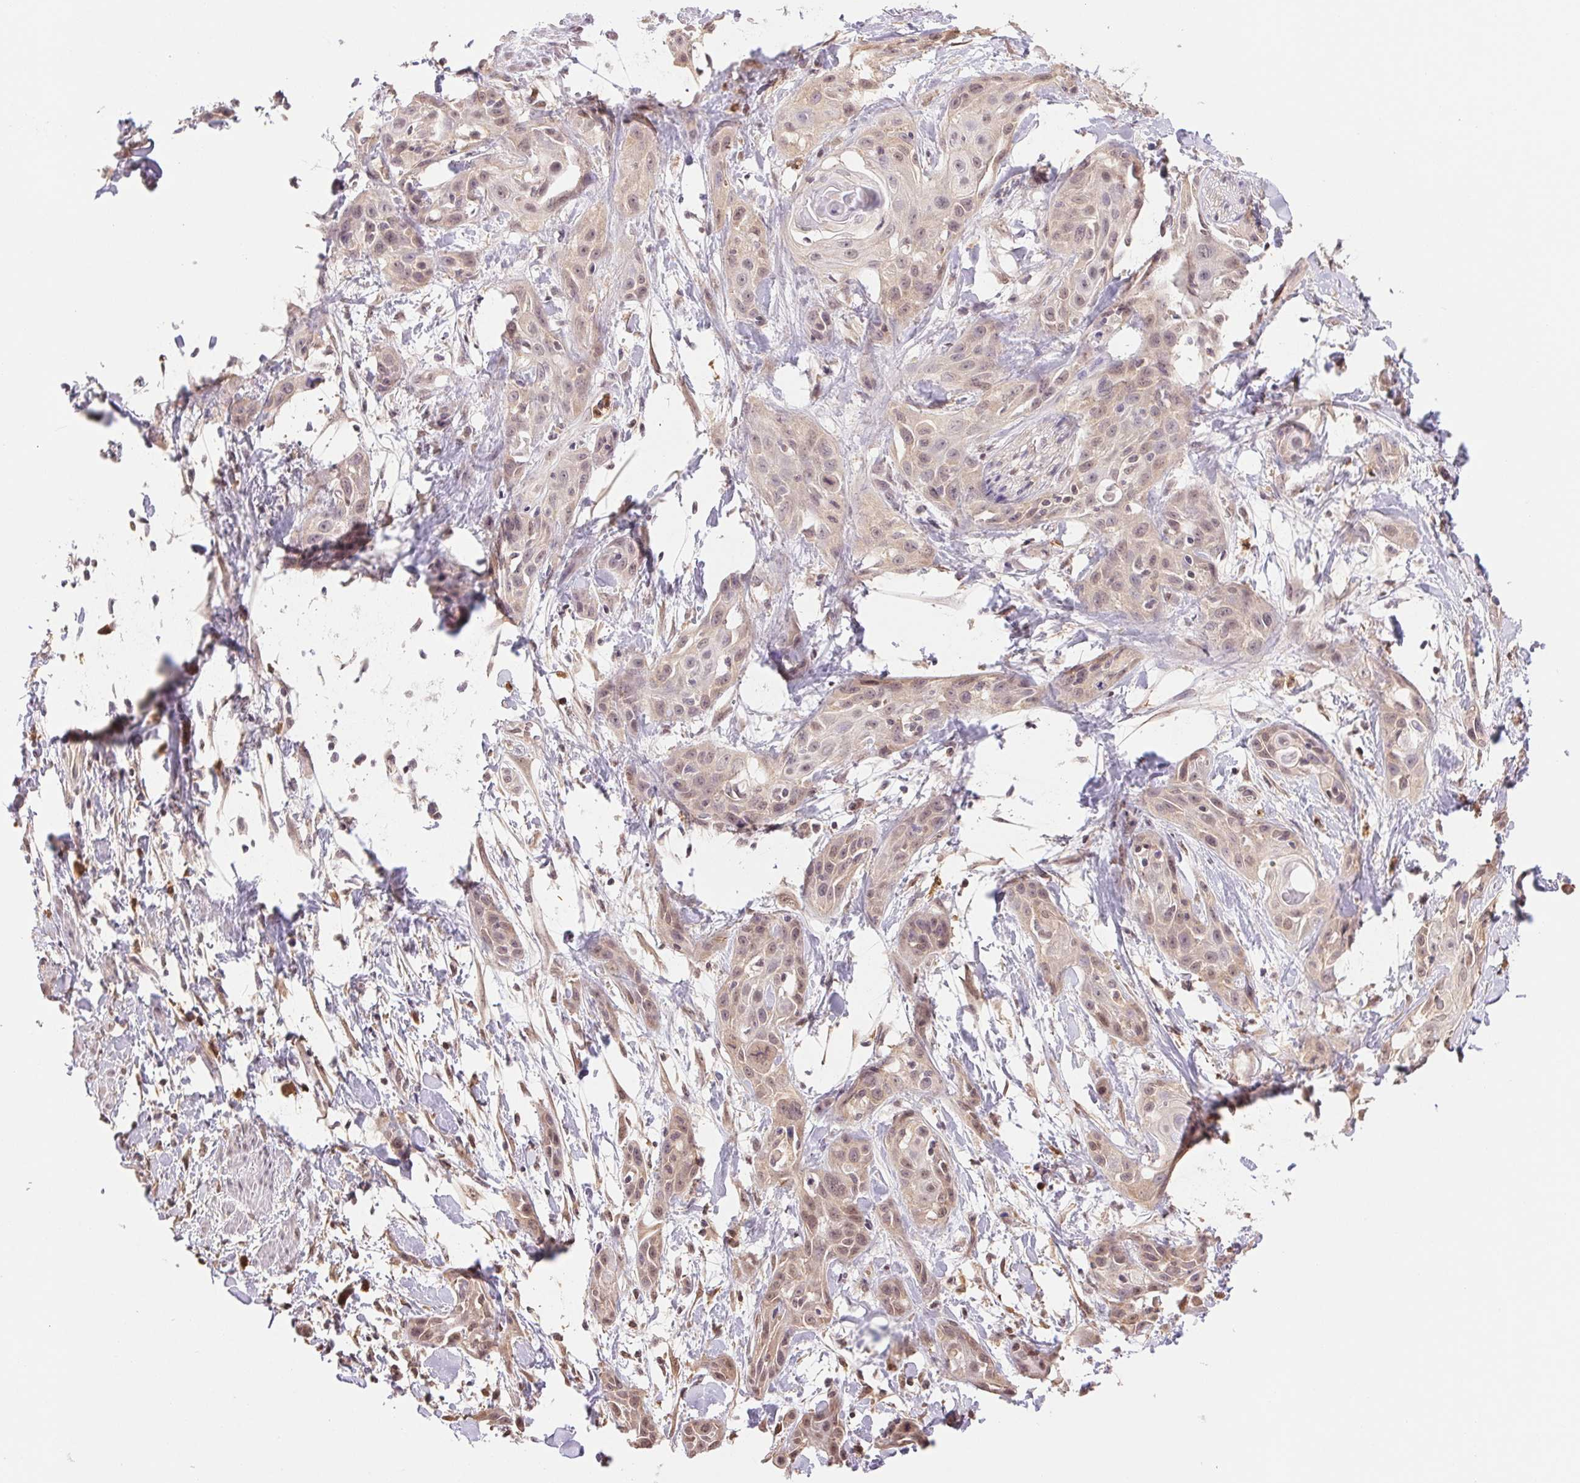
{"staining": {"intensity": "weak", "quantity": ">75%", "location": "nuclear"}, "tissue": "skin cancer", "cell_type": "Tumor cells", "image_type": "cancer", "snomed": [{"axis": "morphology", "description": "Squamous cell carcinoma, NOS"}, {"axis": "topography", "description": "Skin"}, {"axis": "topography", "description": "Anal"}], "caption": "This photomicrograph reveals immunohistochemistry (IHC) staining of squamous cell carcinoma (skin), with low weak nuclear expression in approximately >75% of tumor cells.", "gene": "CDC123", "patient": {"sex": "male", "age": 64}}